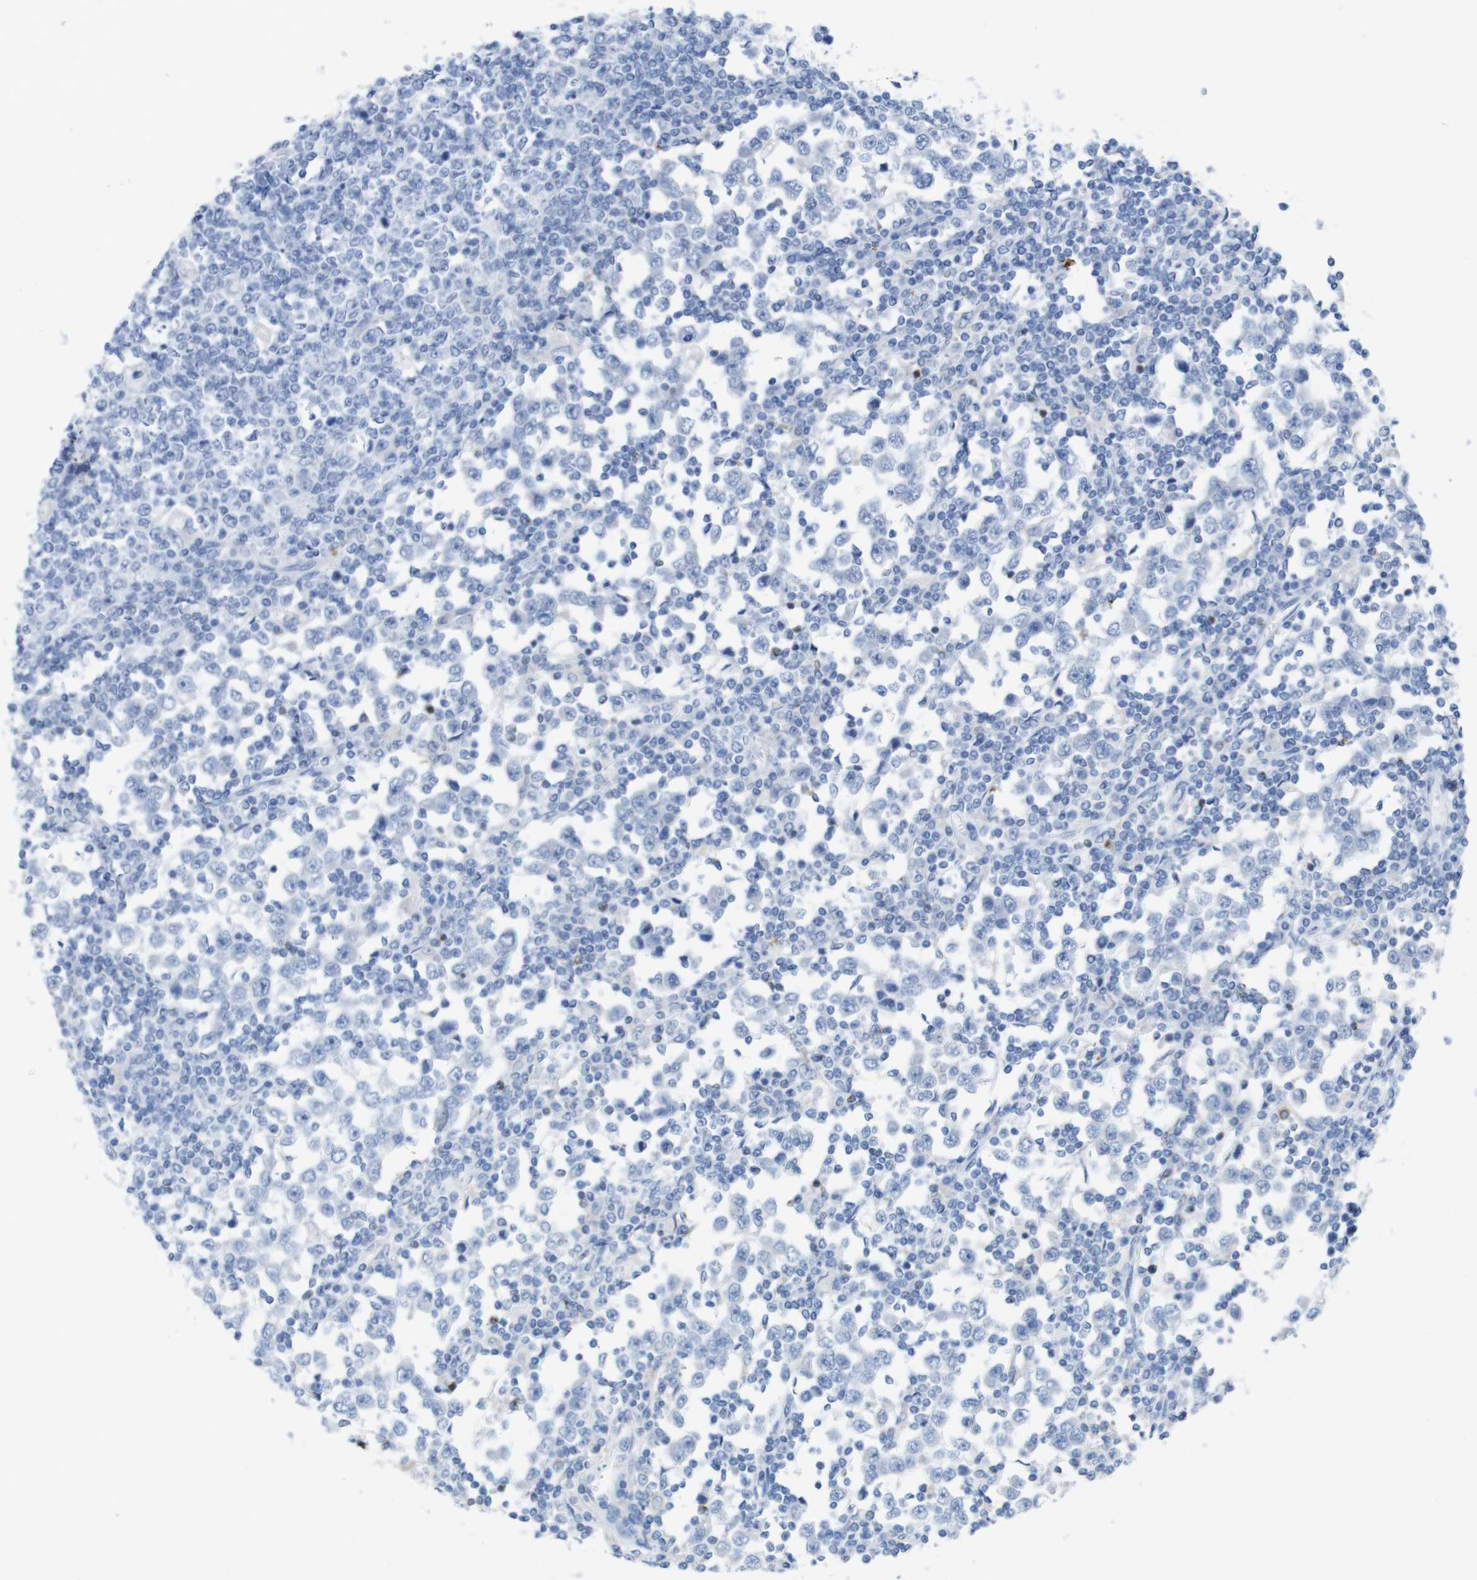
{"staining": {"intensity": "negative", "quantity": "none", "location": "none"}, "tissue": "testis cancer", "cell_type": "Tumor cells", "image_type": "cancer", "snomed": [{"axis": "morphology", "description": "Seminoma, NOS"}, {"axis": "topography", "description": "Testis"}], "caption": "Tumor cells show no significant protein positivity in testis cancer (seminoma).", "gene": "LAG3", "patient": {"sex": "male", "age": 65}}